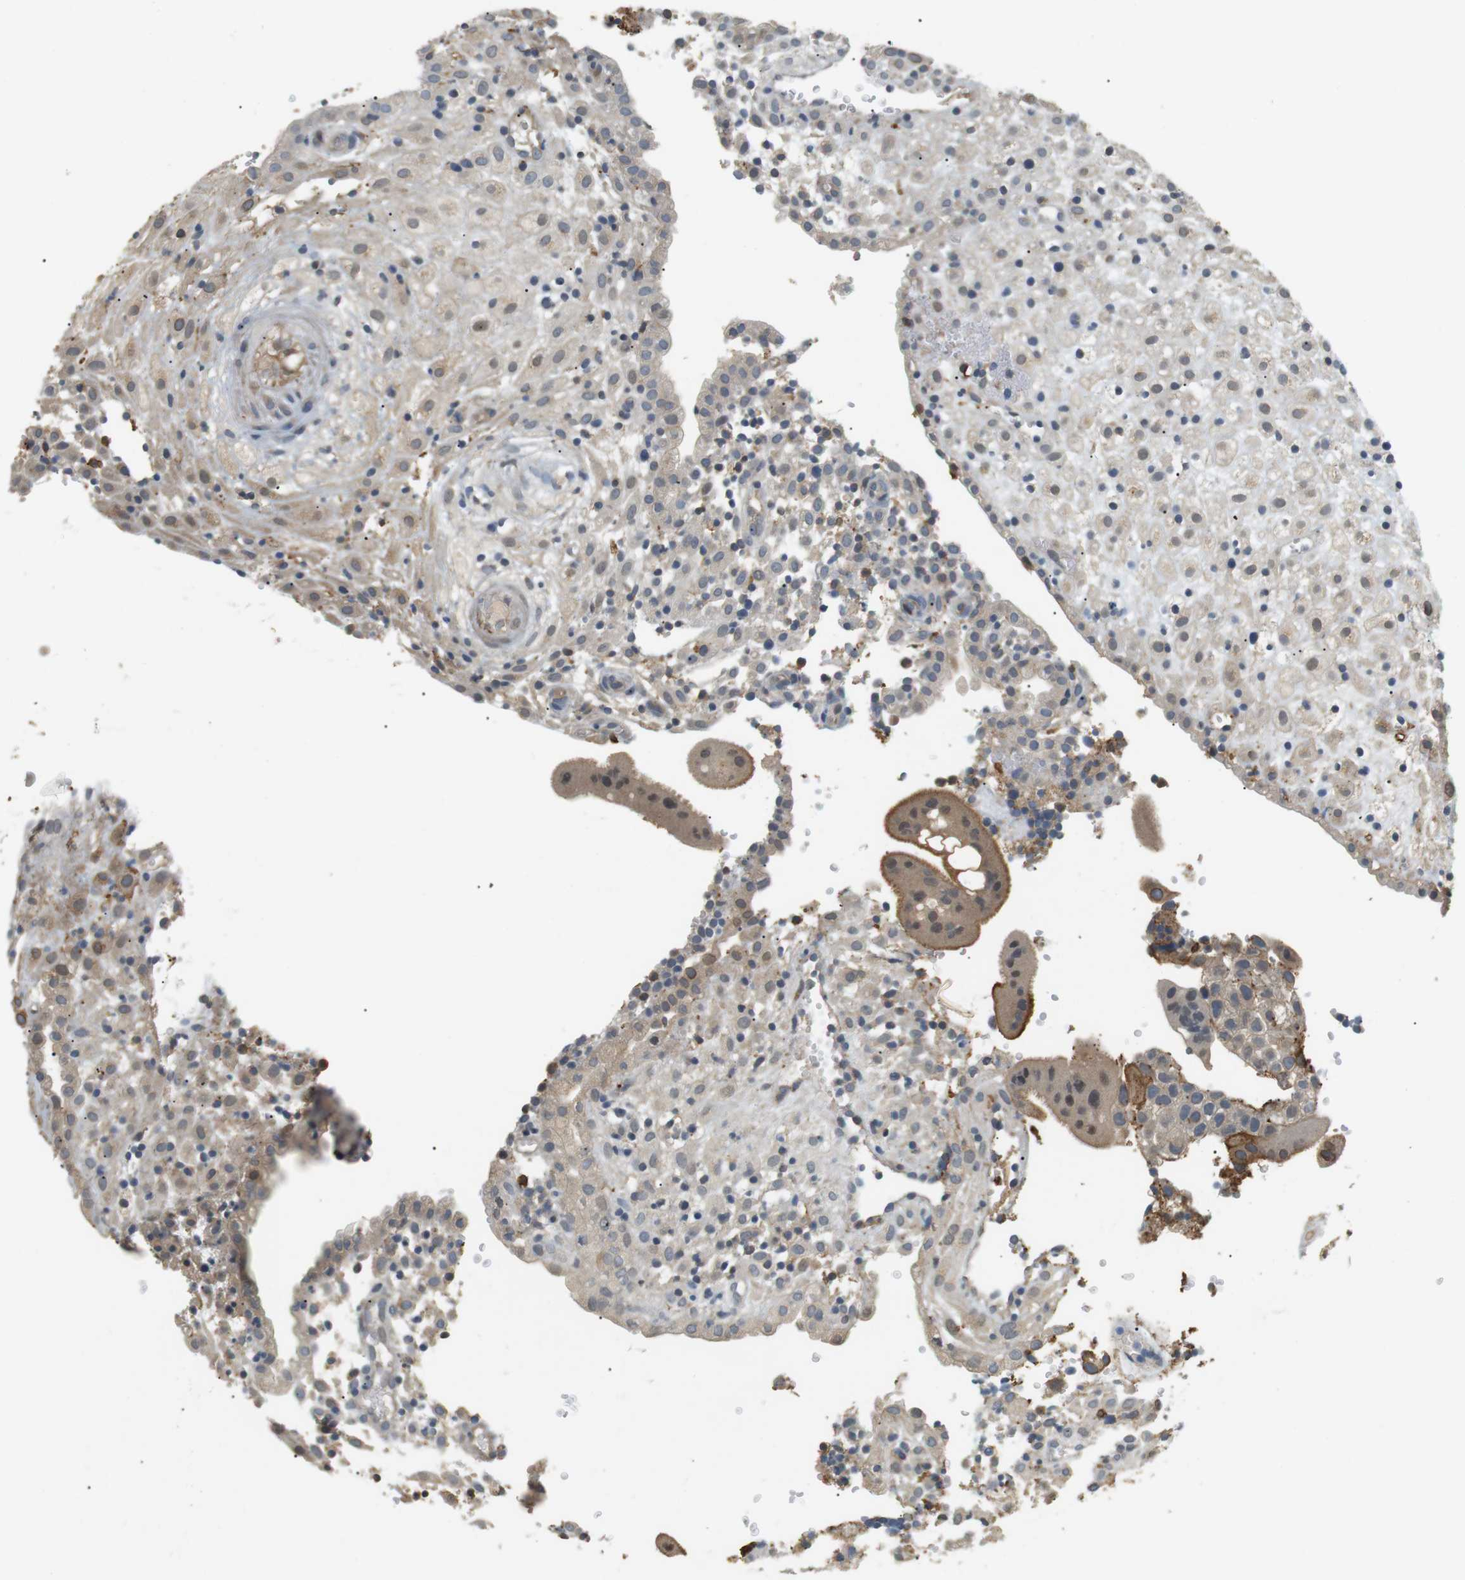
{"staining": {"intensity": "moderate", "quantity": ">75%", "location": "cytoplasmic/membranous"}, "tissue": "placenta", "cell_type": "Decidual cells", "image_type": "normal", "snomed": [{"axis": "morphology", "description": "Normal tissue, NOS"}, {"axis": "topography", "description": "Placenta"}], "caption": "This image demonstrates immunohistochemistry (IHC) staining of normal placenta, with medium moderate cytoplasmic/membranous positivity in about >75% of decidual cells.", "gene": "P2RY1", "patient": {"sex": "female", "age": 18}}